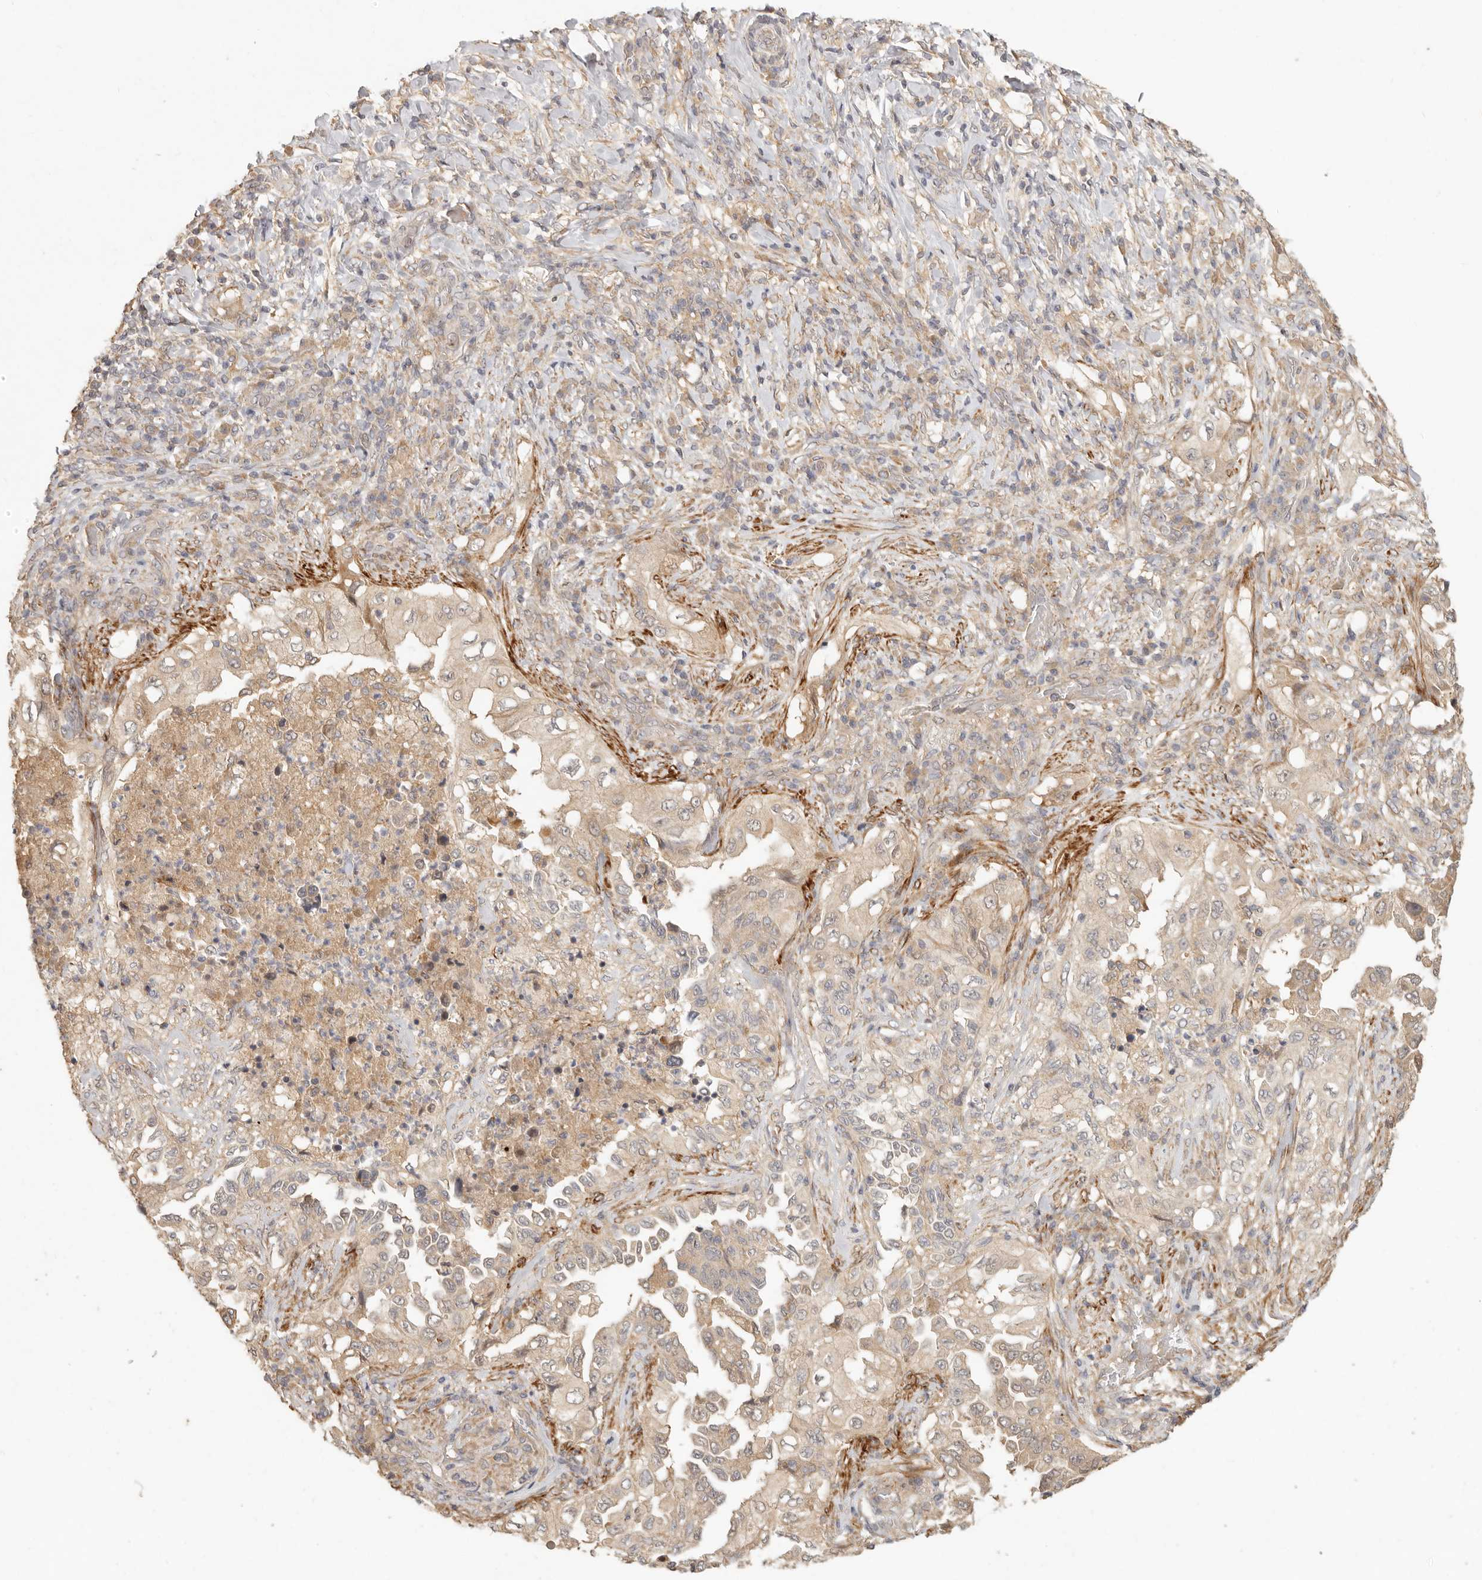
{"staining": {"intensity": "weak", "quantity": ">75%", "location": "cytoplasmic/membranous"}, "tissue": "lung cancer", "cell_type": "Tumor cells", "image_type": "cancer", "snomed": [{"axis": "morphology", "description": "Adenocarcinoma, NOS"}, {"axis": "topography", "description": "Lung"}], "caption": "A high-resolution image shows immunohistochemistry staining of lung cancer, which displays weak cytoplasmic/membranous positivity in about >75% of tumor cells.", "gene": "VIPR1", "patient": {"sex": "female", "age": 51}}